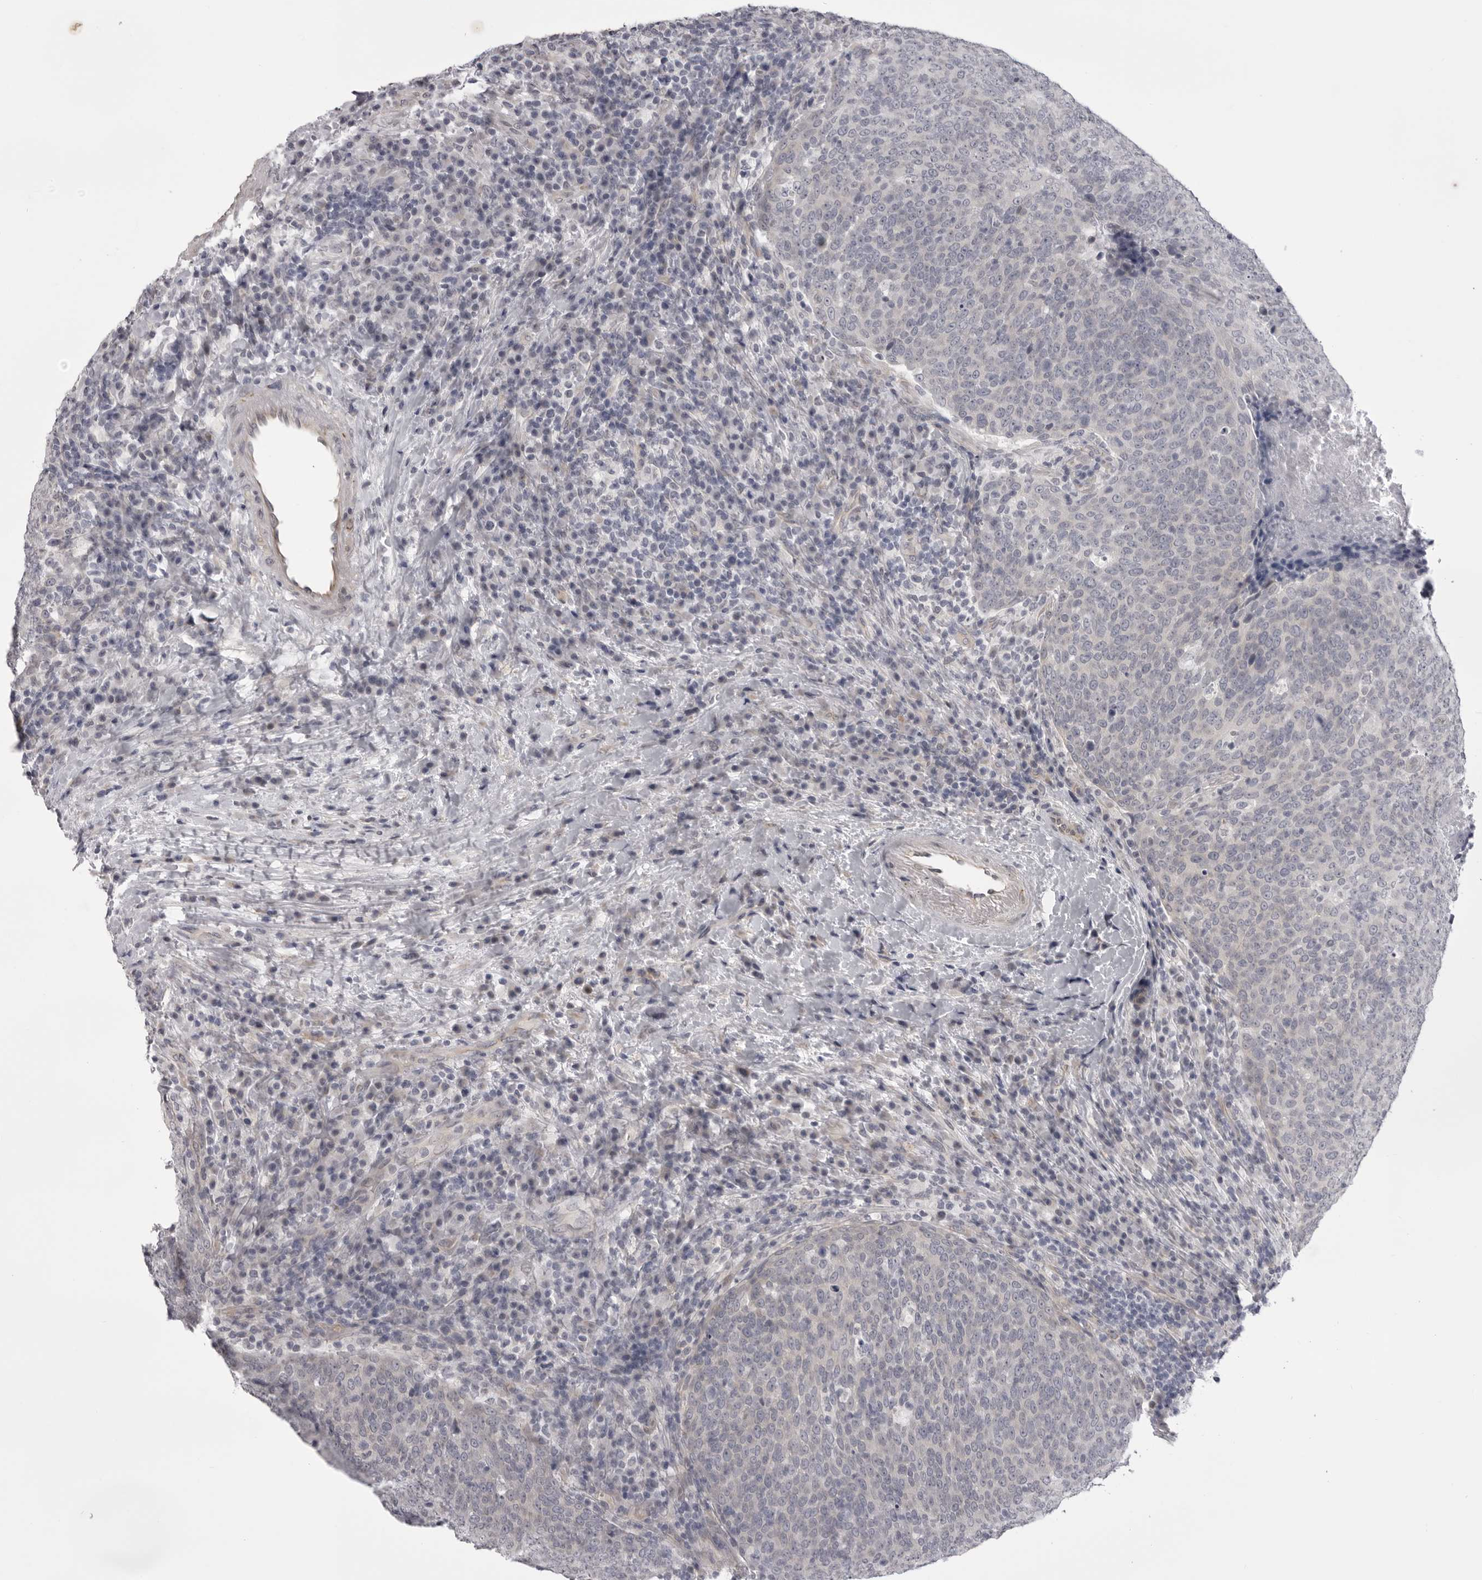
{"staining": {"intensity": "weak", "quantity": "<25%", "location": "cytoplasmic/membranous"}, "tissue": "head and neck cancer", "cell_type": "Tumor cells", "image_type": "cancer", "snomed": [{"axis": "morphology", "description": "Squamous cell carcinoma, NOS"}, {"axis": "morphology", "description": "Squamous cell carcinoma, metastatic, NOS"}, {"axis": "topography", "description": "Lymph node"}, {"axis": "topography", "description": "Head-Neck"}], "caption": "The micrograph displays no staining of tumor cells in head and neck cancer (metastatic squamous cell carcinoma).", "gene": "EPHA10", "patient": {"sex": "male", "age": 62}}